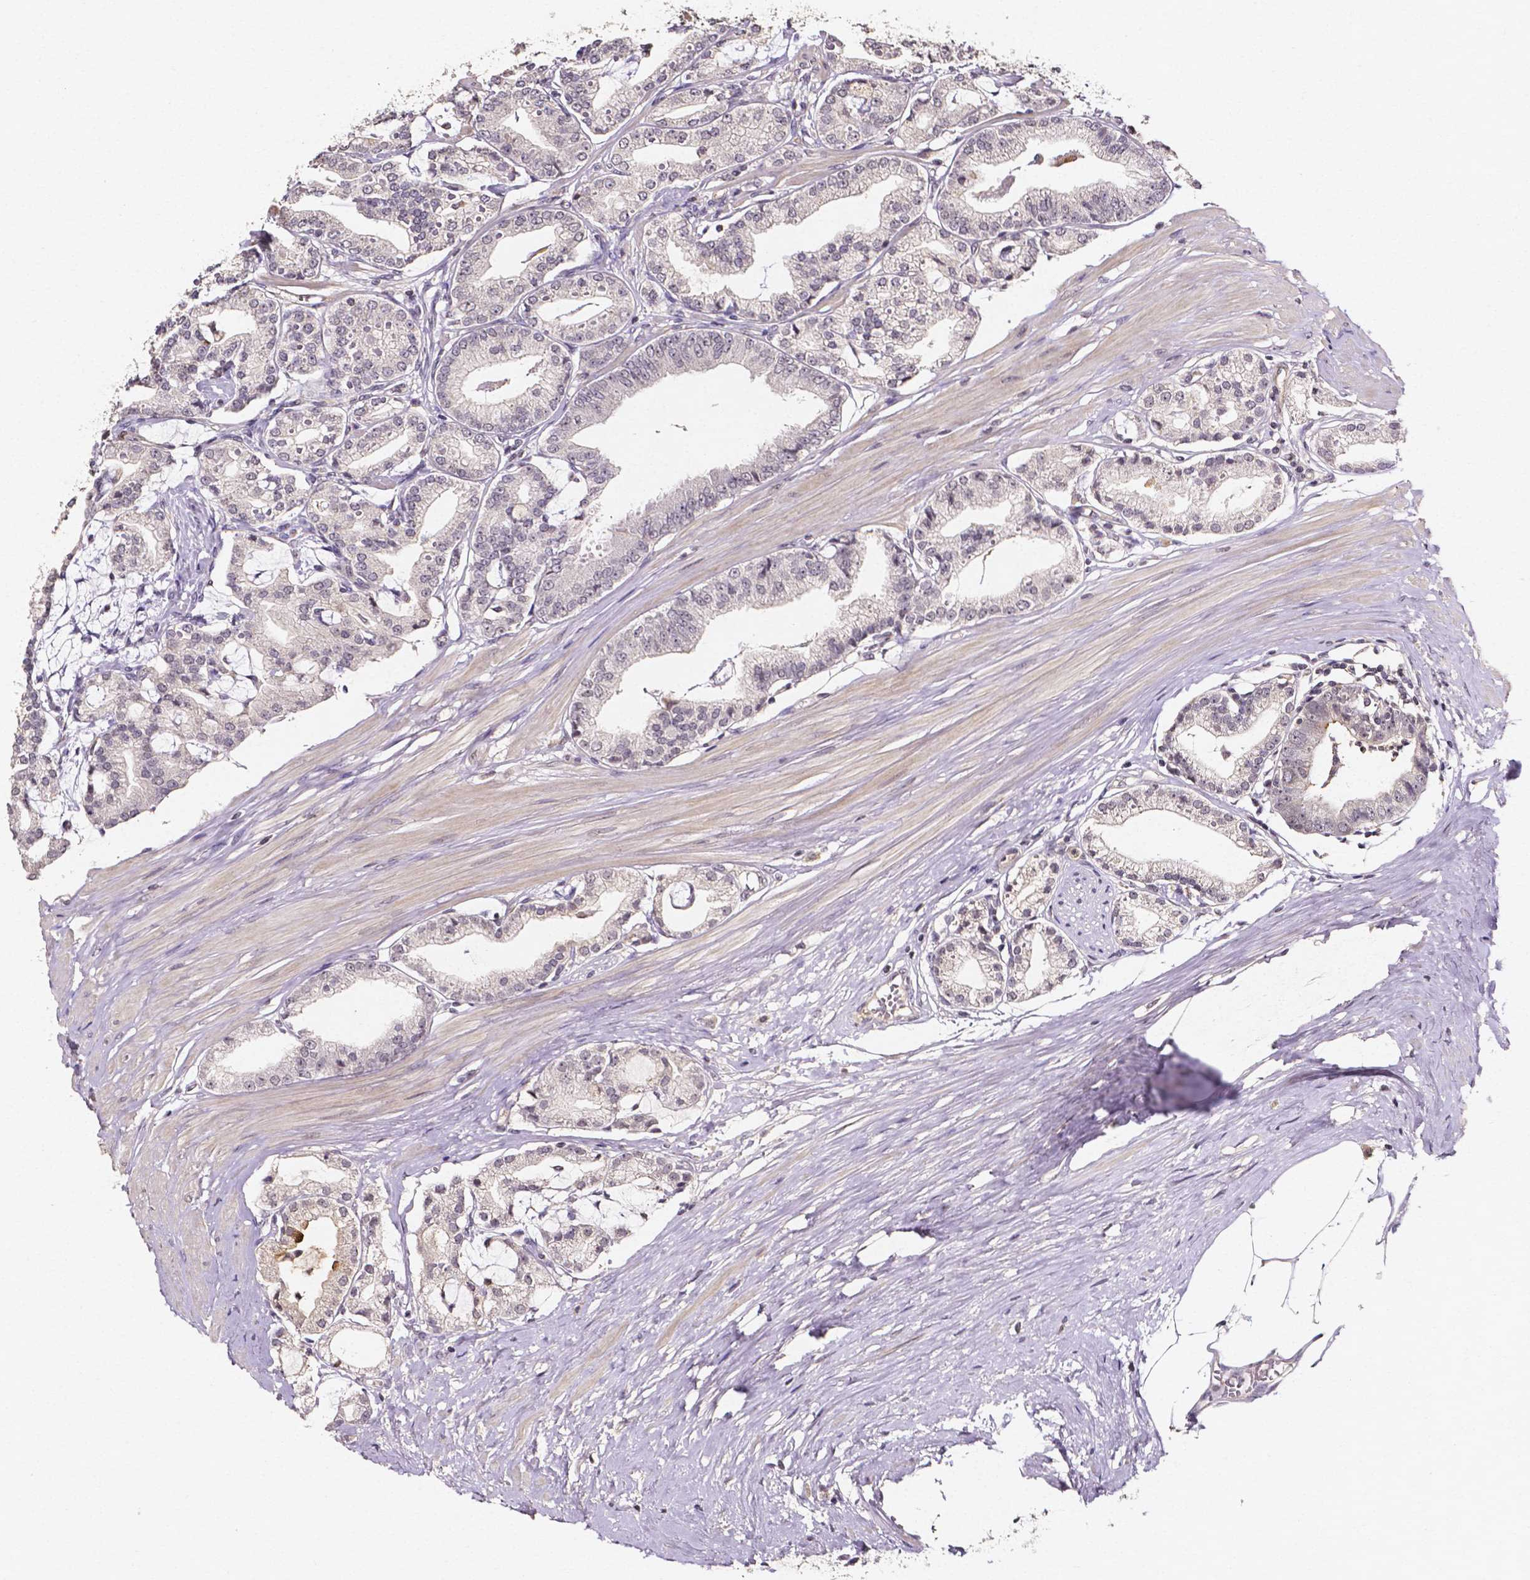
{"staining": {"intensity": "negative", "quantity": "none", "location": "none"}, "tissue": "prostate cancer", "cell_type": "Tumor cells", "image_type": "cancer", "snomed": [{"axis": "morphology", "description": "Adenocarcinoma, High grade"}, {"axis": "topography", "description": "Prostate"}], "caption": "The photomicrograph displays no staining of tumor cells in prostate adenocarcinoma (high-grade).", "gene": "NRGN", "patient": {"sex": "male", "age": 71}}